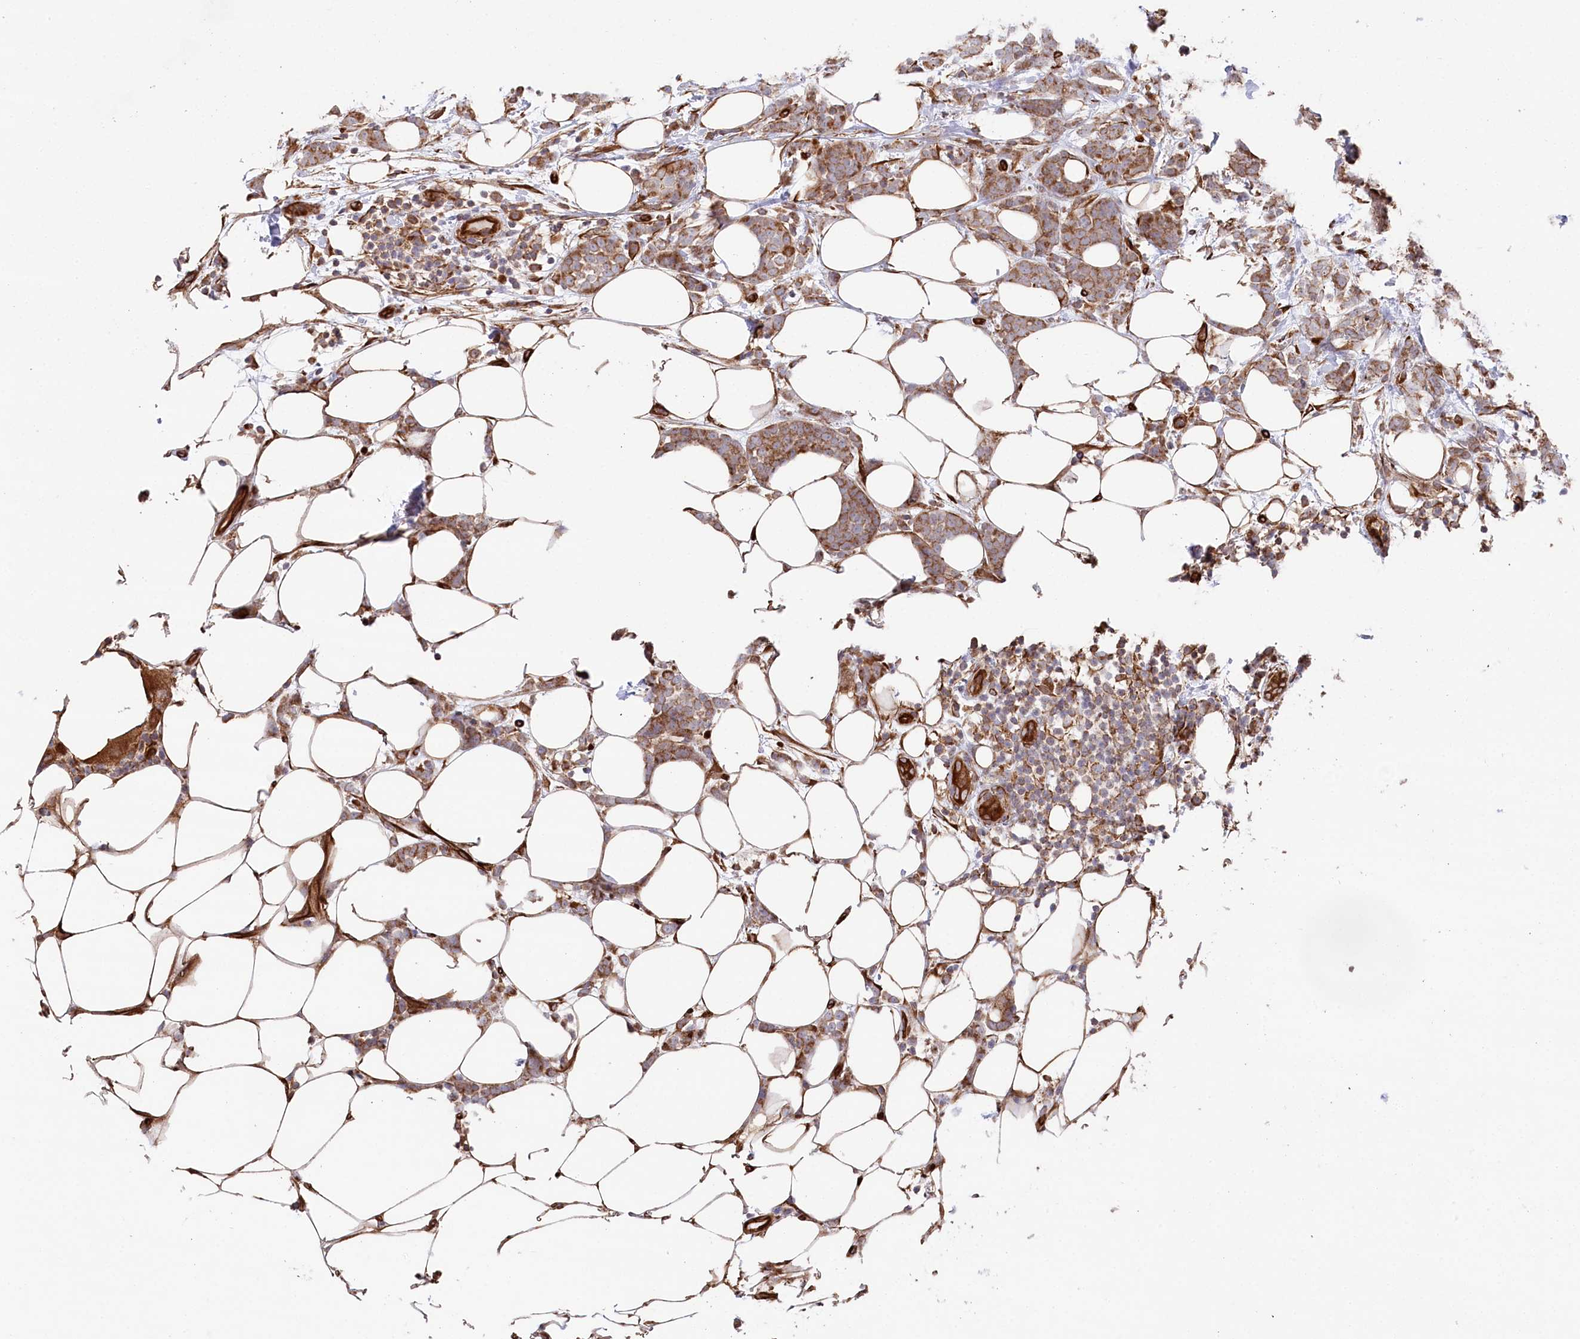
{"staining": {"intensity": "moderate", "quantity": ">75%", "location": "cytoplasmic/membranous"}, "tissue": "breast cancer", "cell_type": "Tumor cells", "image_type": "cancer", "snomed": [{"axis": "morphology", "description": "Lobular carcinoma"}, {"axis": "topography", "description": "Breast"}], "caption": "Immunohistochemistry of breast cancer reveals medium levels of moderate cytoplasmic/membranous positivity in about >75% of tumor cells.", "gene": "MTPAP", "patient": {"sex": "female", "age": 58}}